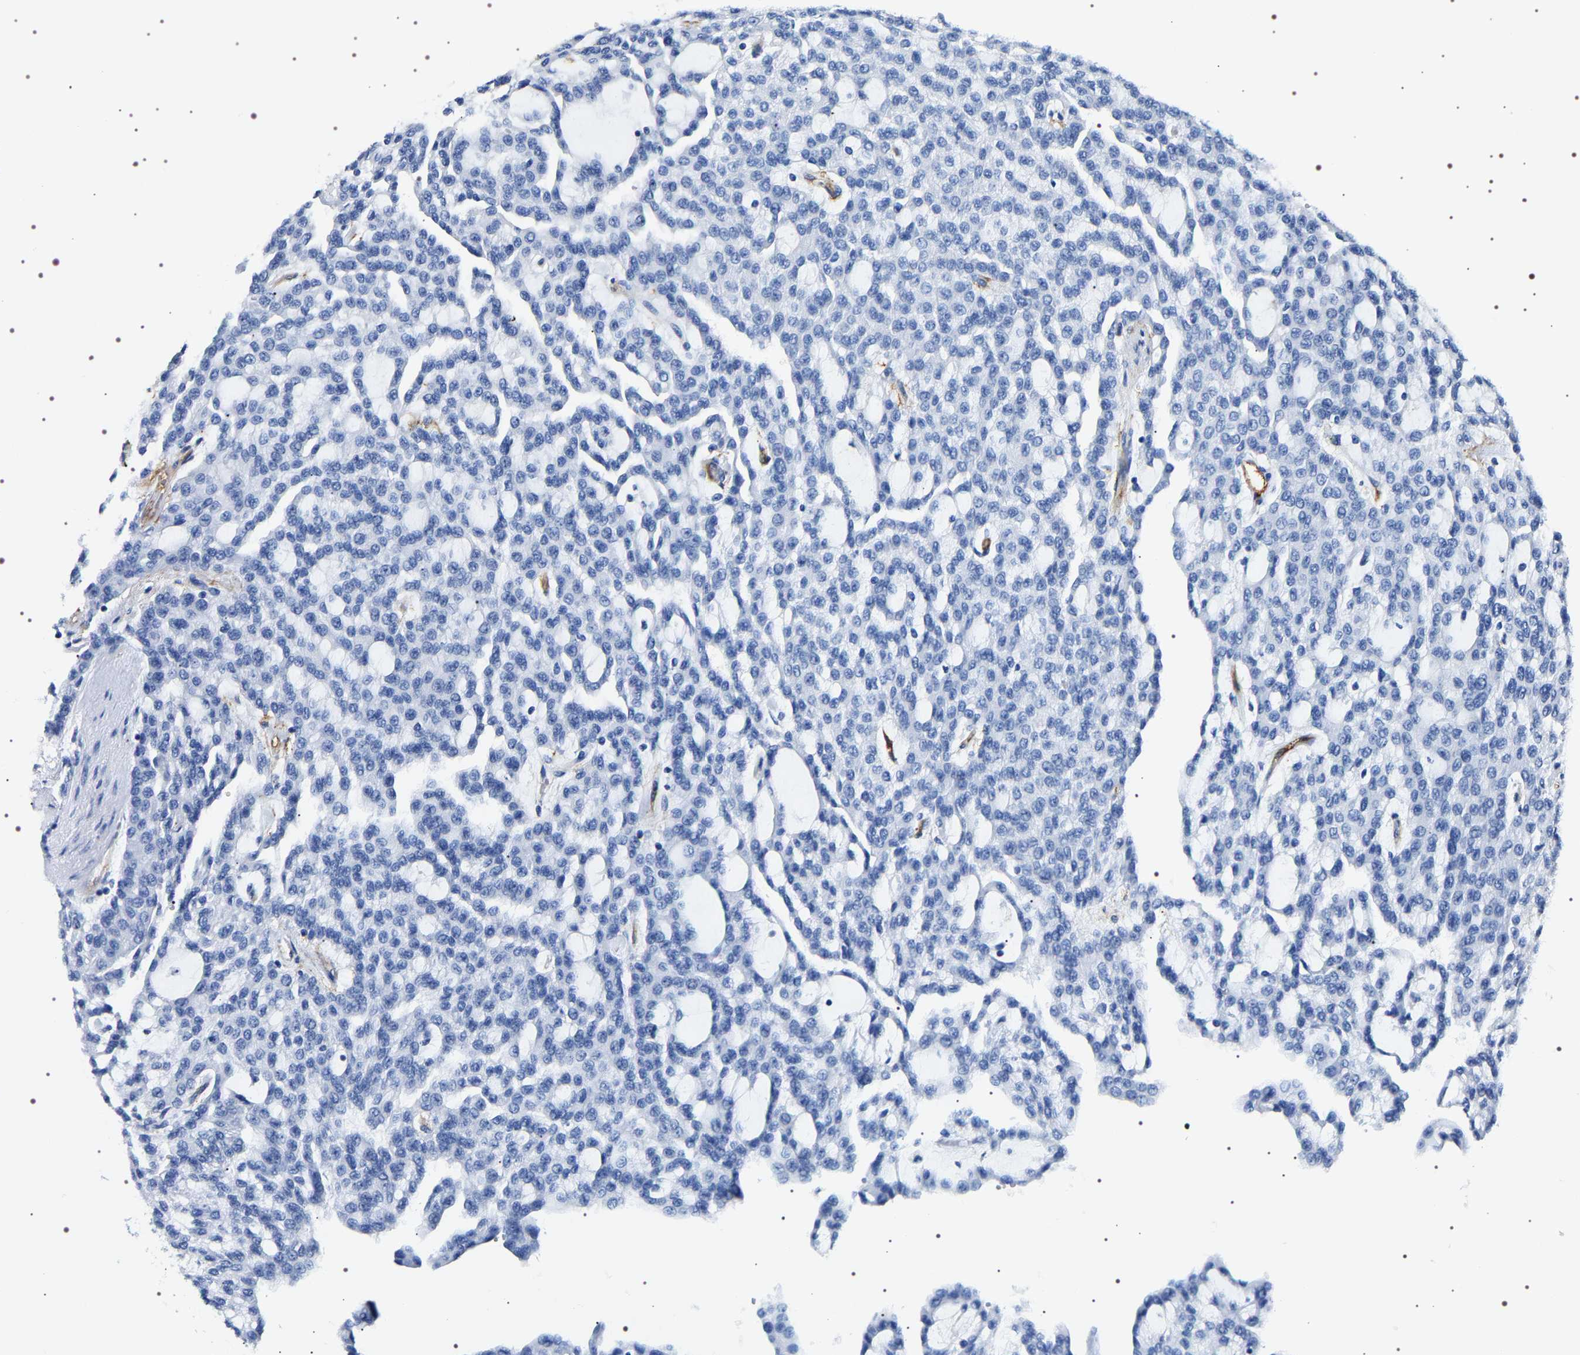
{"staining": {"intensity": "negative", "quantity": "none", "location": "none"}, "tissue": "renal cancer", "cell_type": "Tumor cells", "image_type": "cancer", "snomed": [{"axis": "morphology", "description": "Adenocarcinoma, NOS"}, {"axis": "topography", "description": "Kidney"}], "caption": "DAB (3,3'-diaminobenzidine) immunohistochemical staining of human renal cancer exhibits no significant staining in tumor cells.", "gene": "ALPL", "patient": {"sex": "male", "age": 63}}